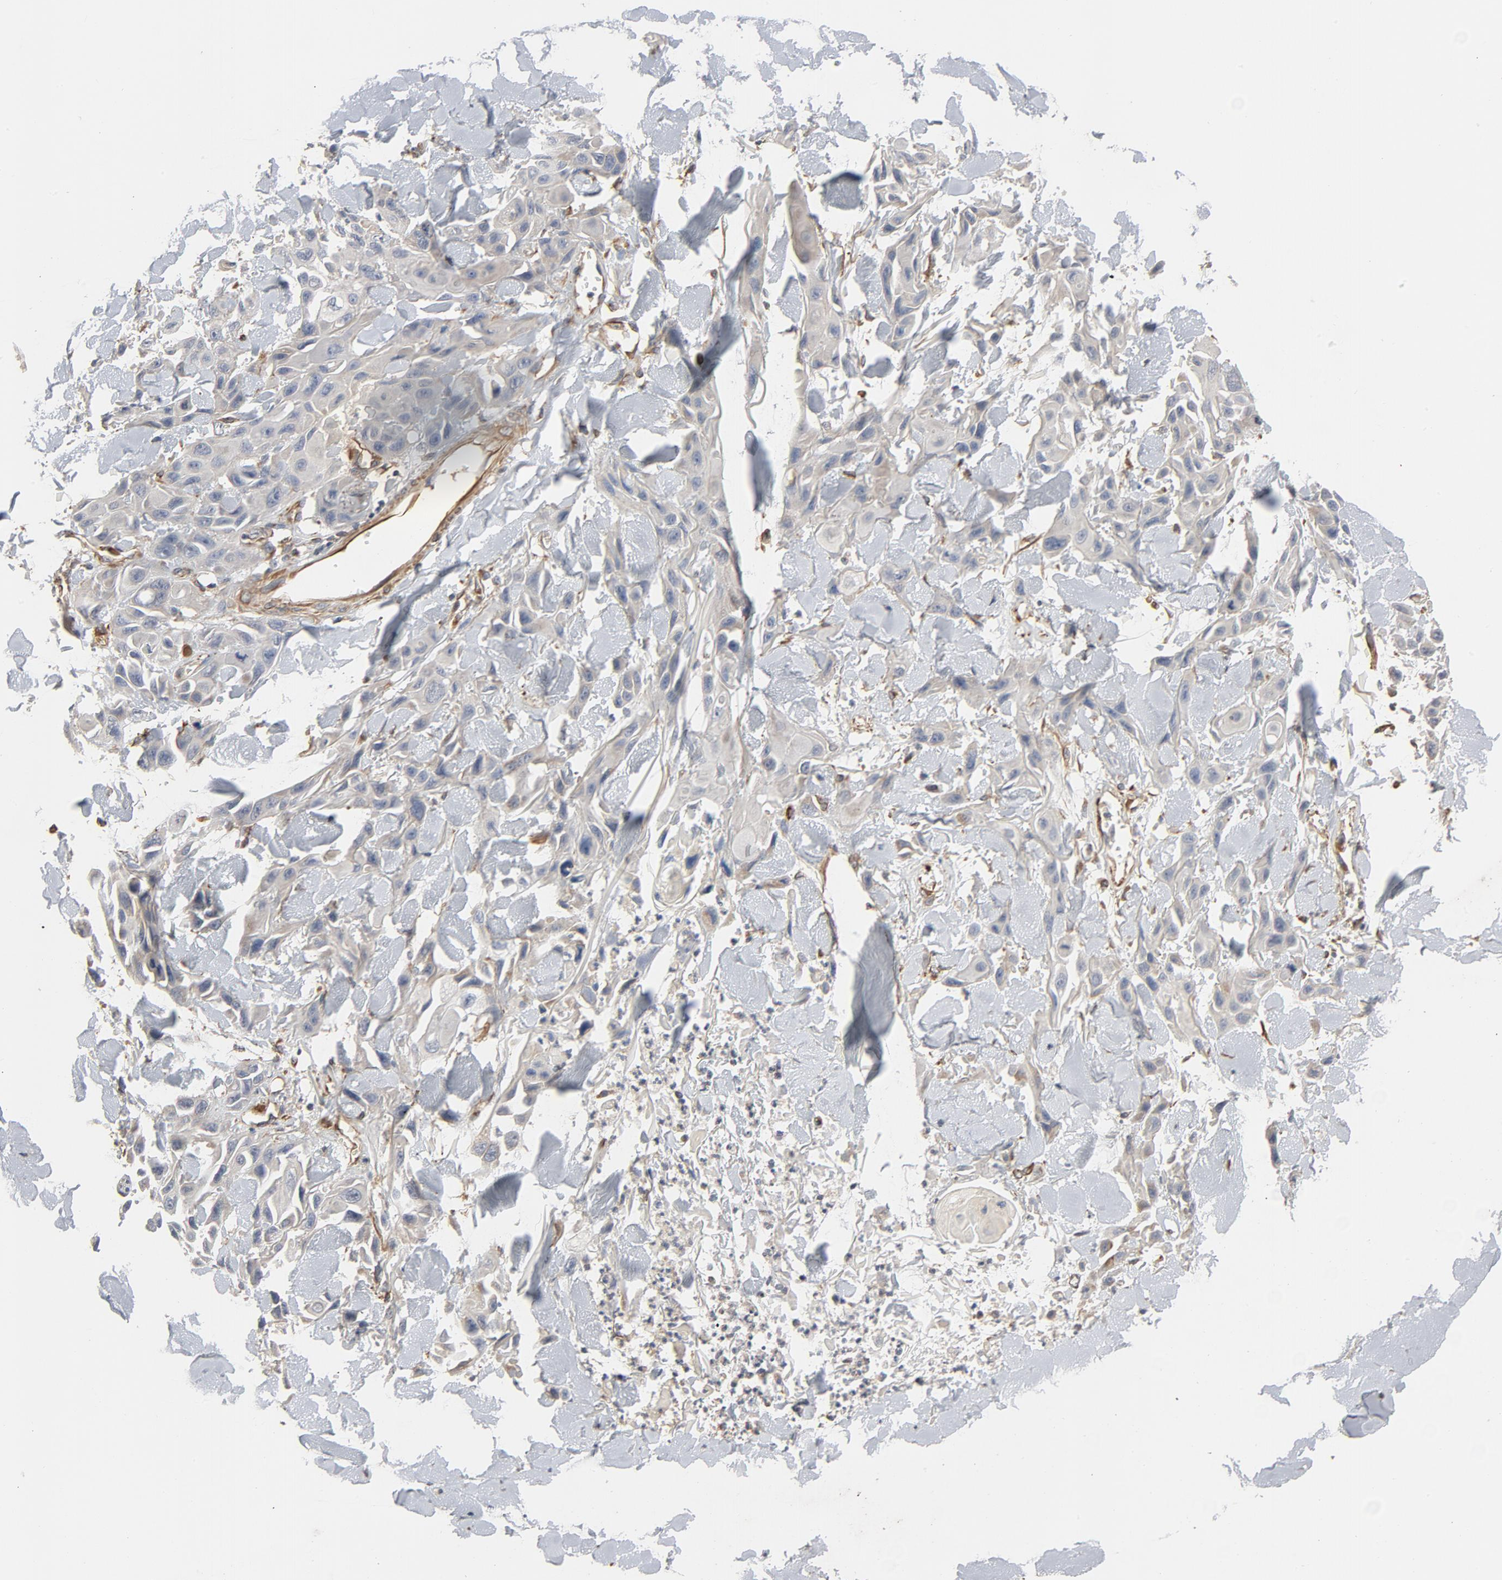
{"staining": {"intensity": "weak", "quantity": ">75%", "location": "cytoplasmic/membranous"}, "tissue": "skin cancer", "cell_type": "Tumor cells", "image_type": "cancer", "snomed": [{"axis": "morphology", "description": "Squamous cell carcinoma, NOS"}, {"axis": "topography", "description": "Skin"}, {"axis": "topography", "description": "Anal"}], "caption": "Immunohistochemistry (IHC) (DAB (3,3'-diaminobenzidine)) staining of squamous cell carcinoma (skin) displays weak cytoplasmic/membranous protein expression in about >75% of tumor cells. (brown staining indicates protein expression, while blue staining denotes nuclei).", "gene": "TRIOBP", "patient": {"sex": "female", "age": 55}}